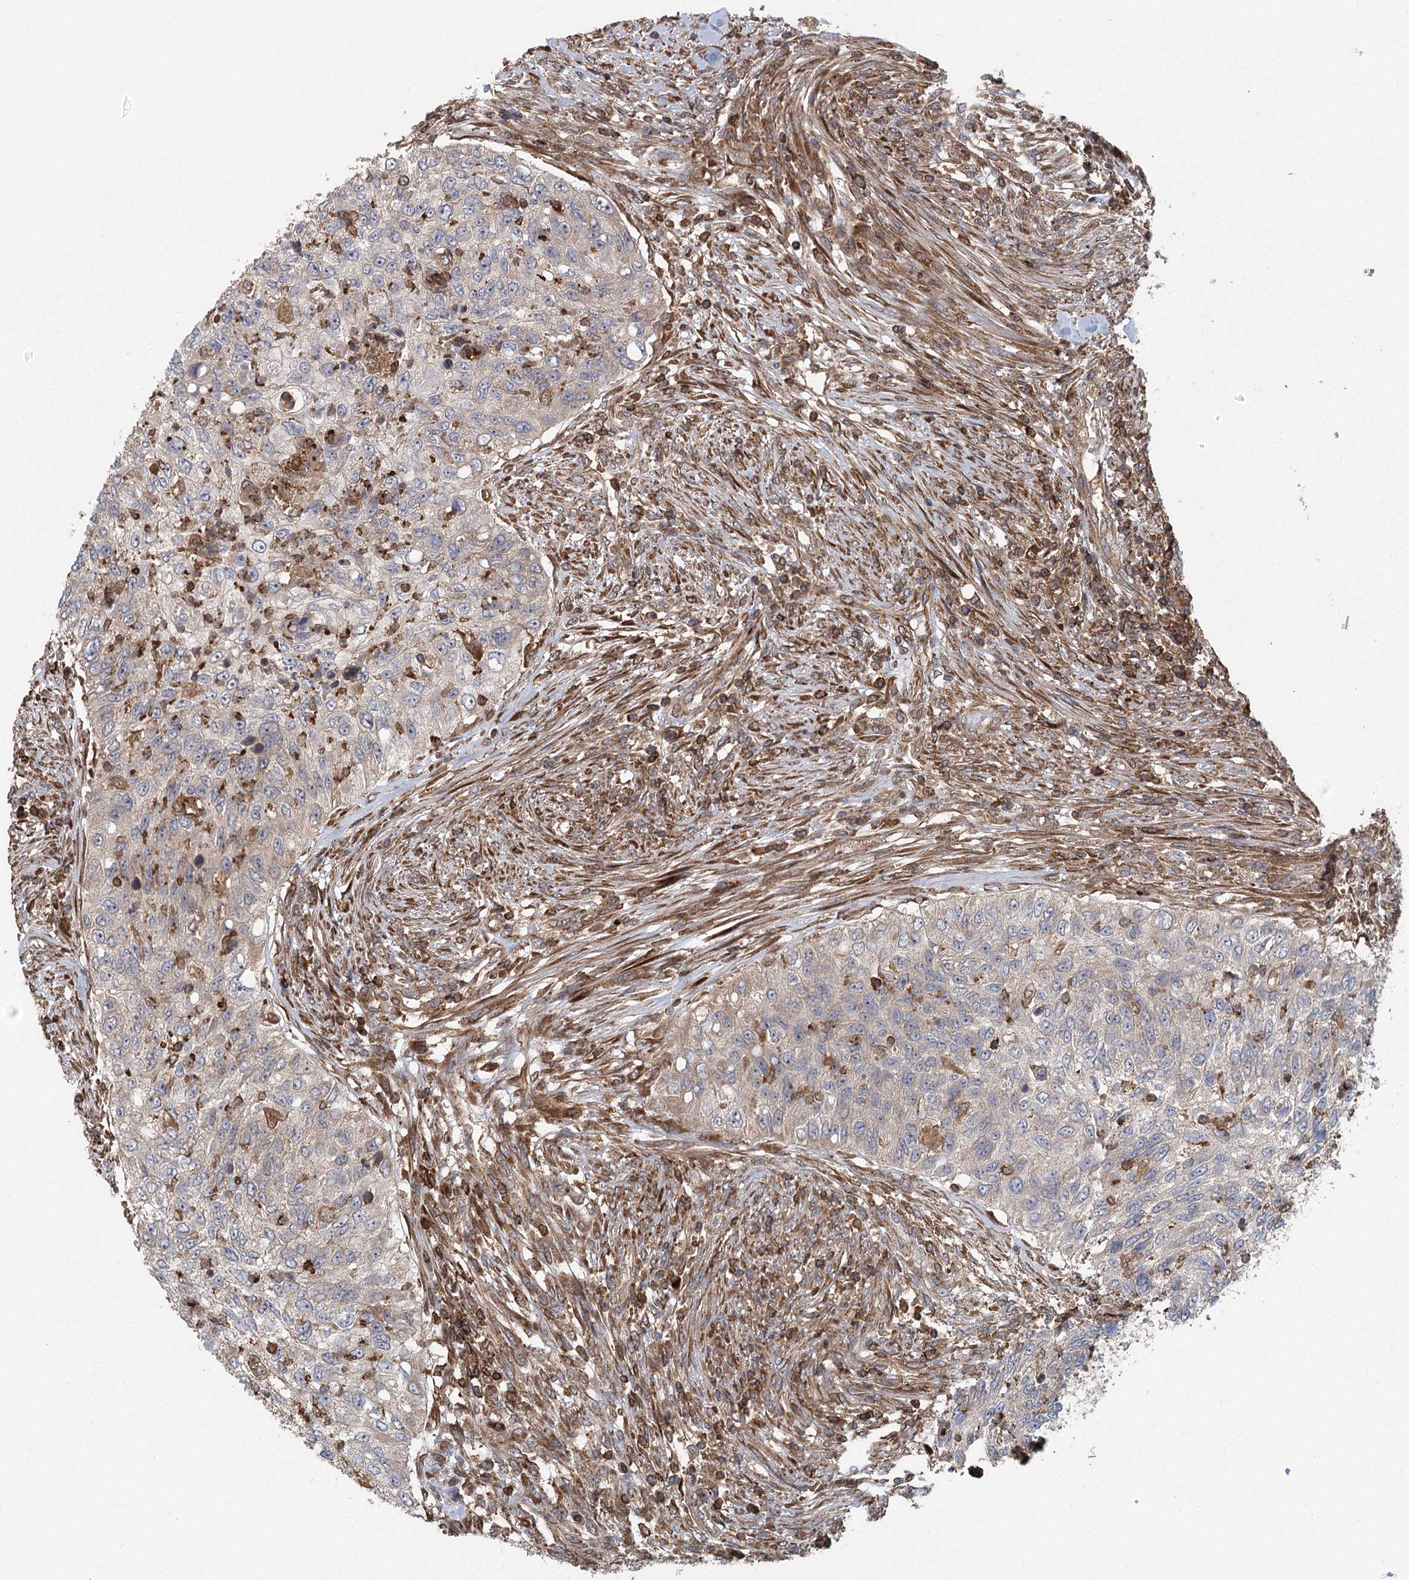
{"staining": {"intensity": "negative", "quantity": "none", "location": "none"}, "tissue": "urothelial cancer", "cell_type": "Tumor cells", "image_type": "cancer", "snomed": [{"axis": "morphology", "description": "Urothelial carcinoma, High grade"}, {"axis": "topography", "description": "Urinary bladder"}], "caption": "Micrograph shows no significant protein staining in tumor cells of high-grade urothelial carcinoma.", "gene": "PLEKHA7", "patient": {"sex": "female", "age": 60}}